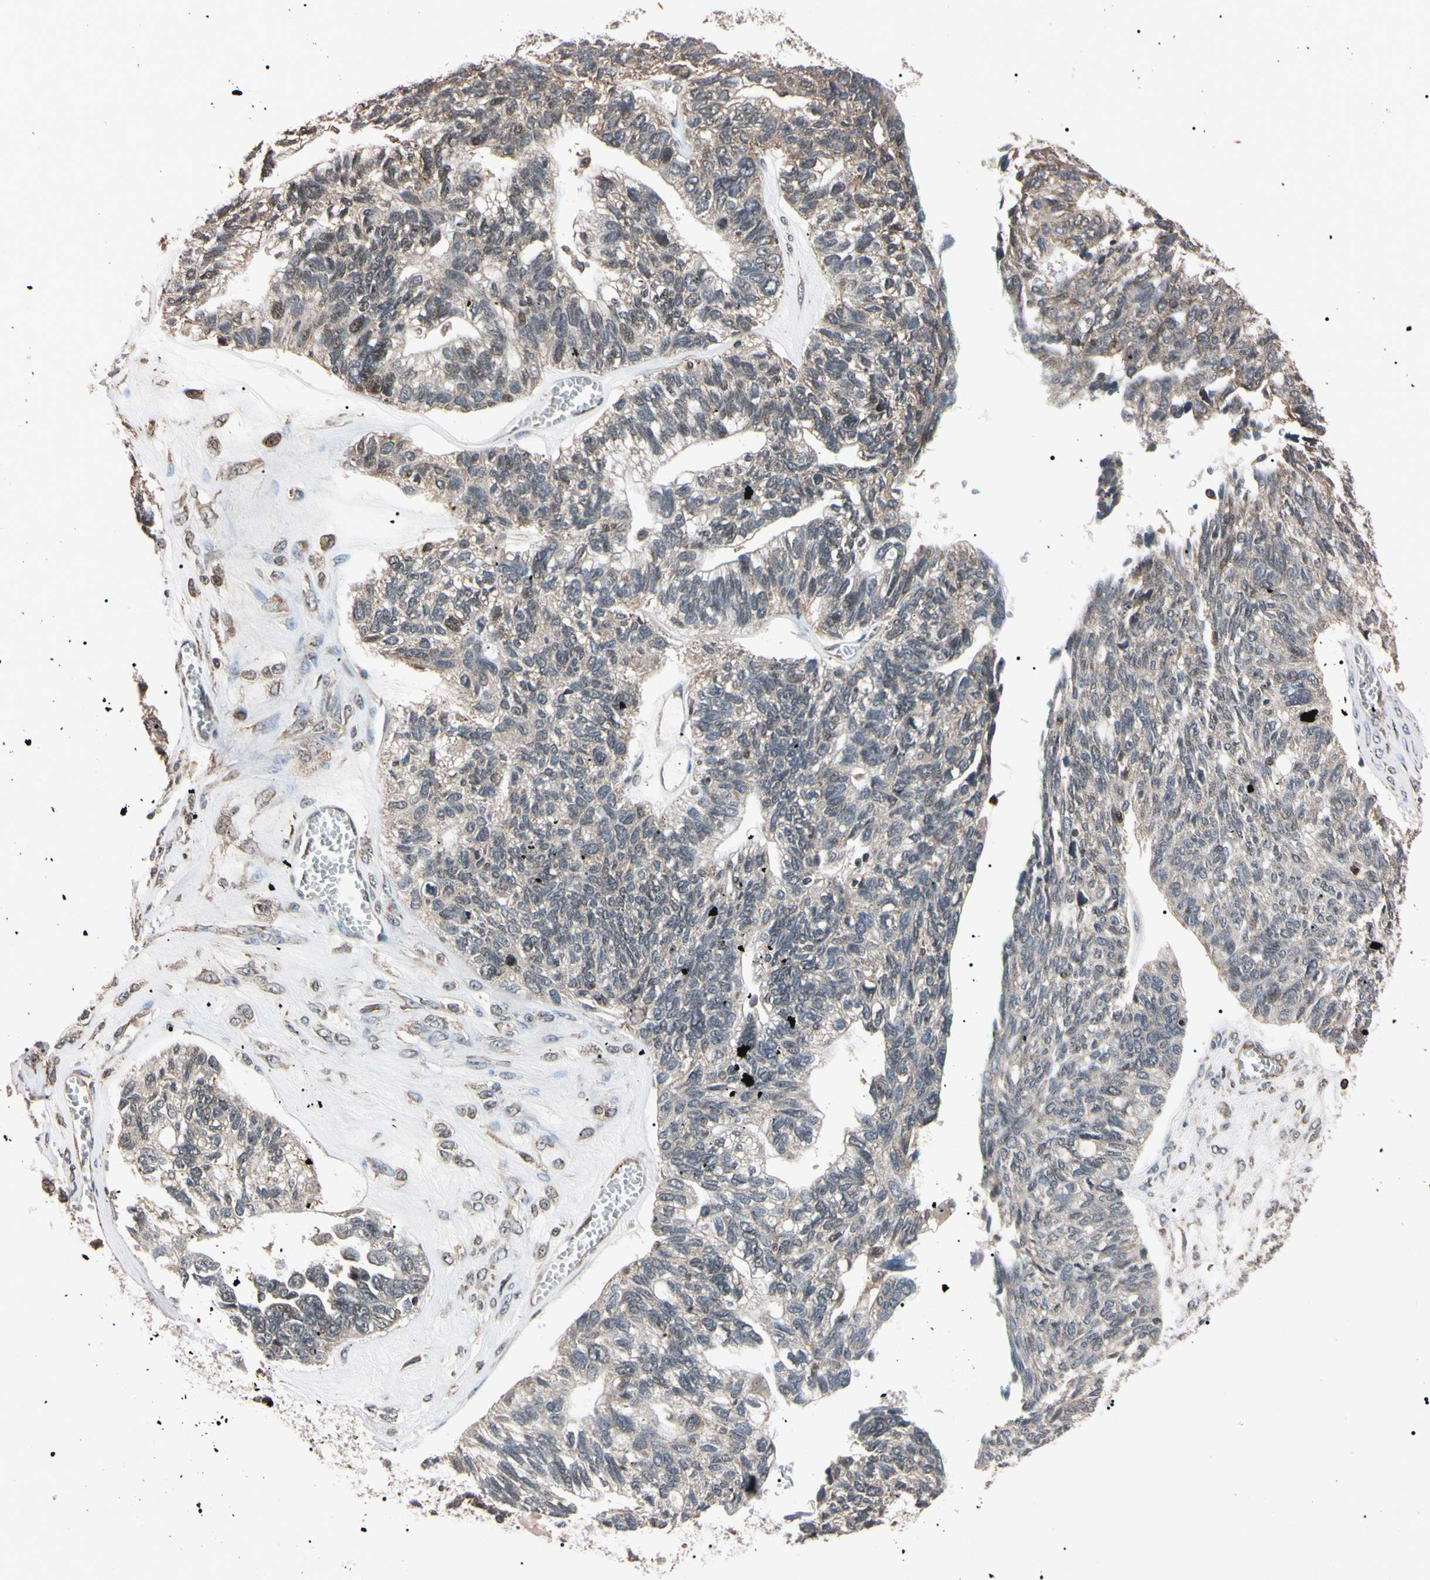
{"staining": {"intensity": "weak", "quantity": "<25%", "location": "nuclear"}, "tissue": "ovarian cancer", "cell_type": "Tumor cells", "image_type": "cancer", "snomed": [{"axis": "morphology", "description": "Cystadenocarcinoma, serous, NOS"}, {"axis": "topography", "description": "Ovary"}], "caption": "The IHC image has no significant staining in tumor cells of ovarian serous cystadenocarcinoma tissue.", "gene": "TNFRSF1A", "patient": {"sex": "female", "age": 79}}